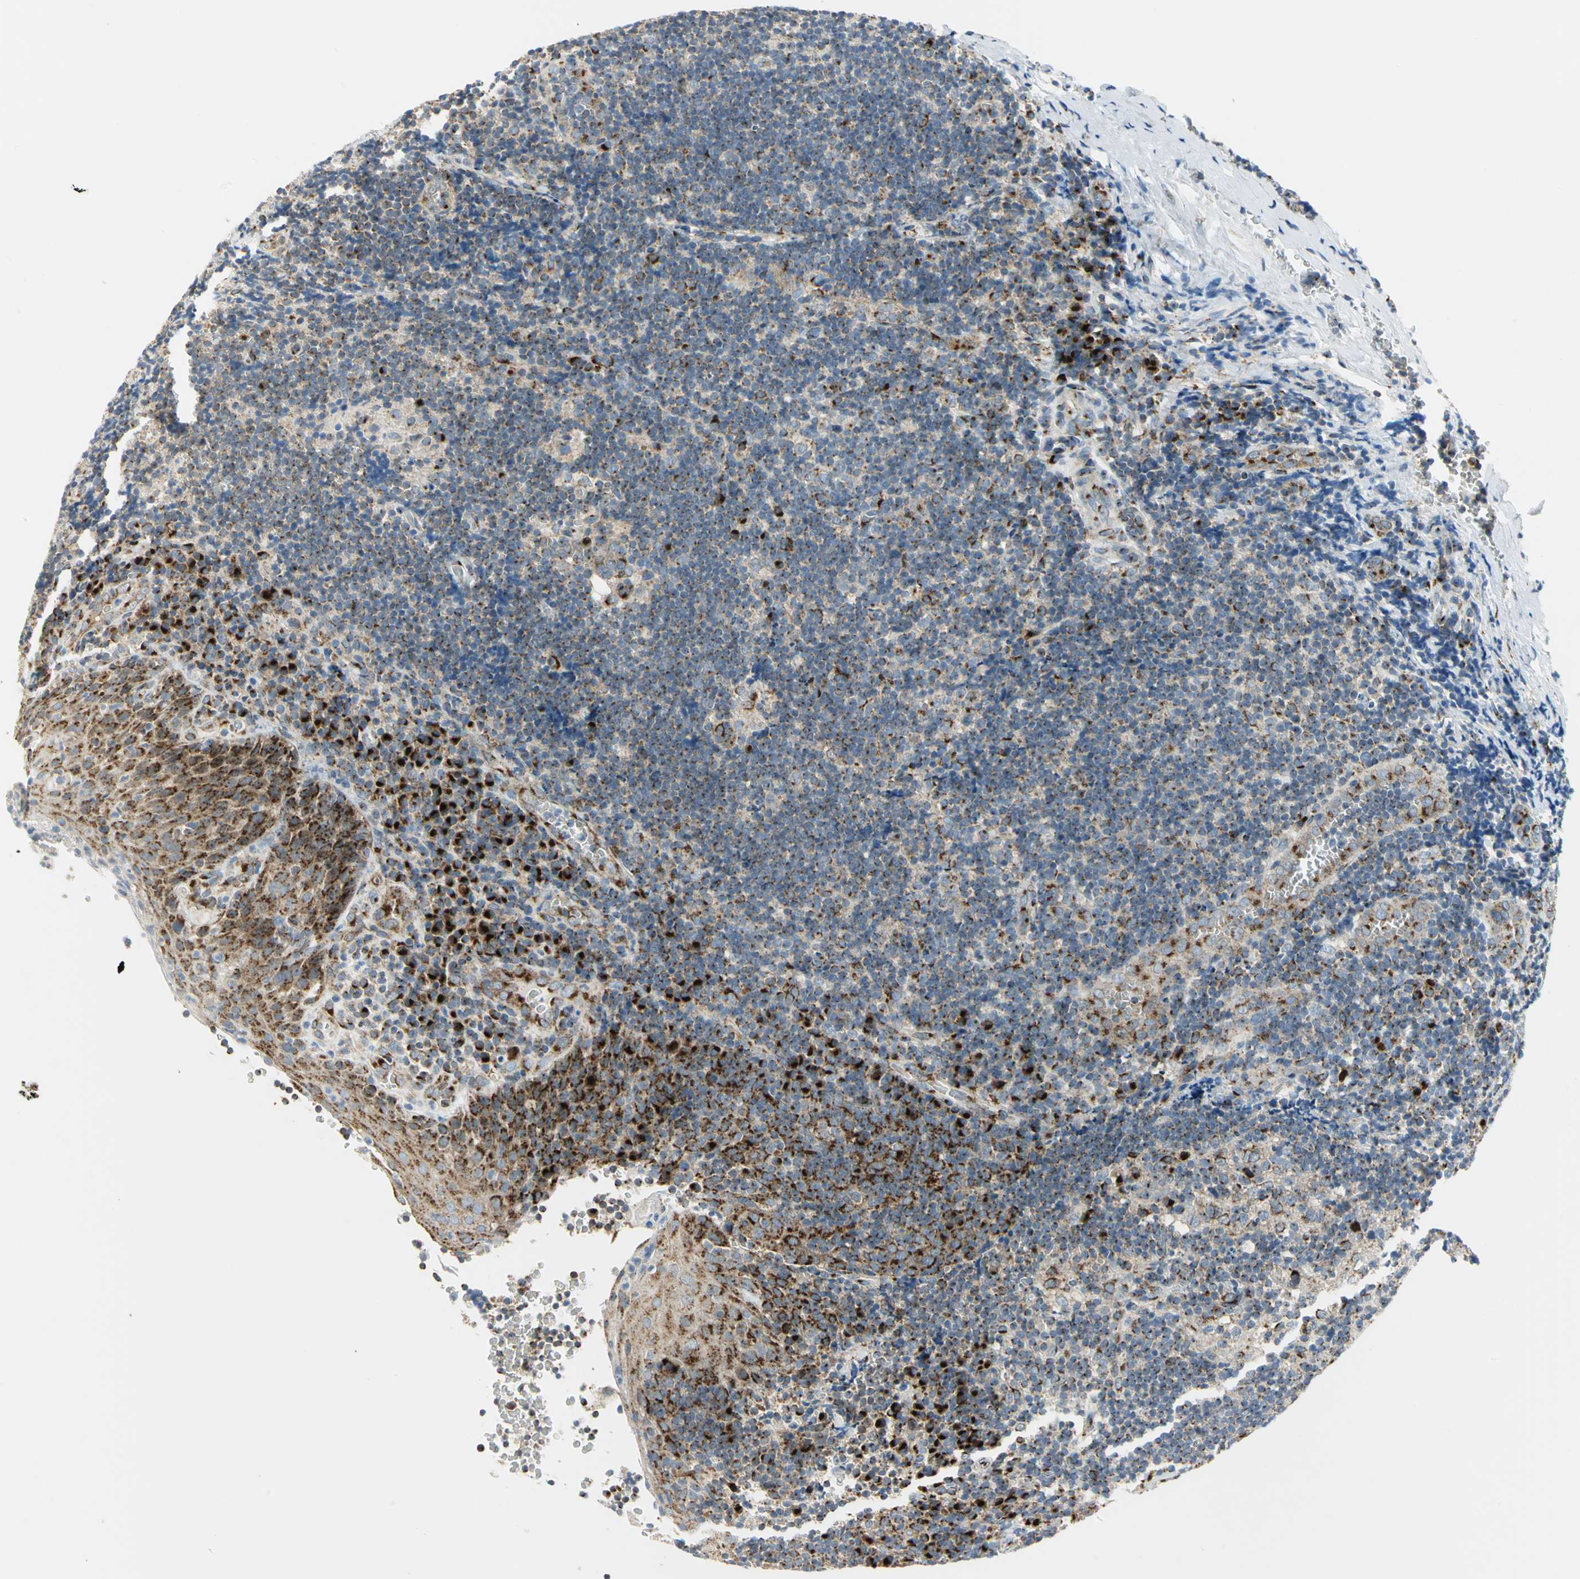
{"staining": {"intensity": "strong", "quantity": "<25%", "location": "cytoplasmic/membranous"}, "tissue": "tonsil", "cell_type": "Germinal center cells", "image_type": "normal", "snomed": [{"axis": "morphology", "description": "Normal tissue, NOS"}, {"axis": "topography", "description": "Tonsil"}], "caption": "Tonsil stained with DAB (3,3'-diaminobenzidine) immunohistochemistry exhibits medium levels of strong cytoplasmic/membranous staining in approximately <25% of germinal center cells. Immunohistochemistry (ihc) stains the protein of interest in brown and the nuclei are stained blue.", "gene": "GPR3", "patient": {"sex": "male", "age": 20}}